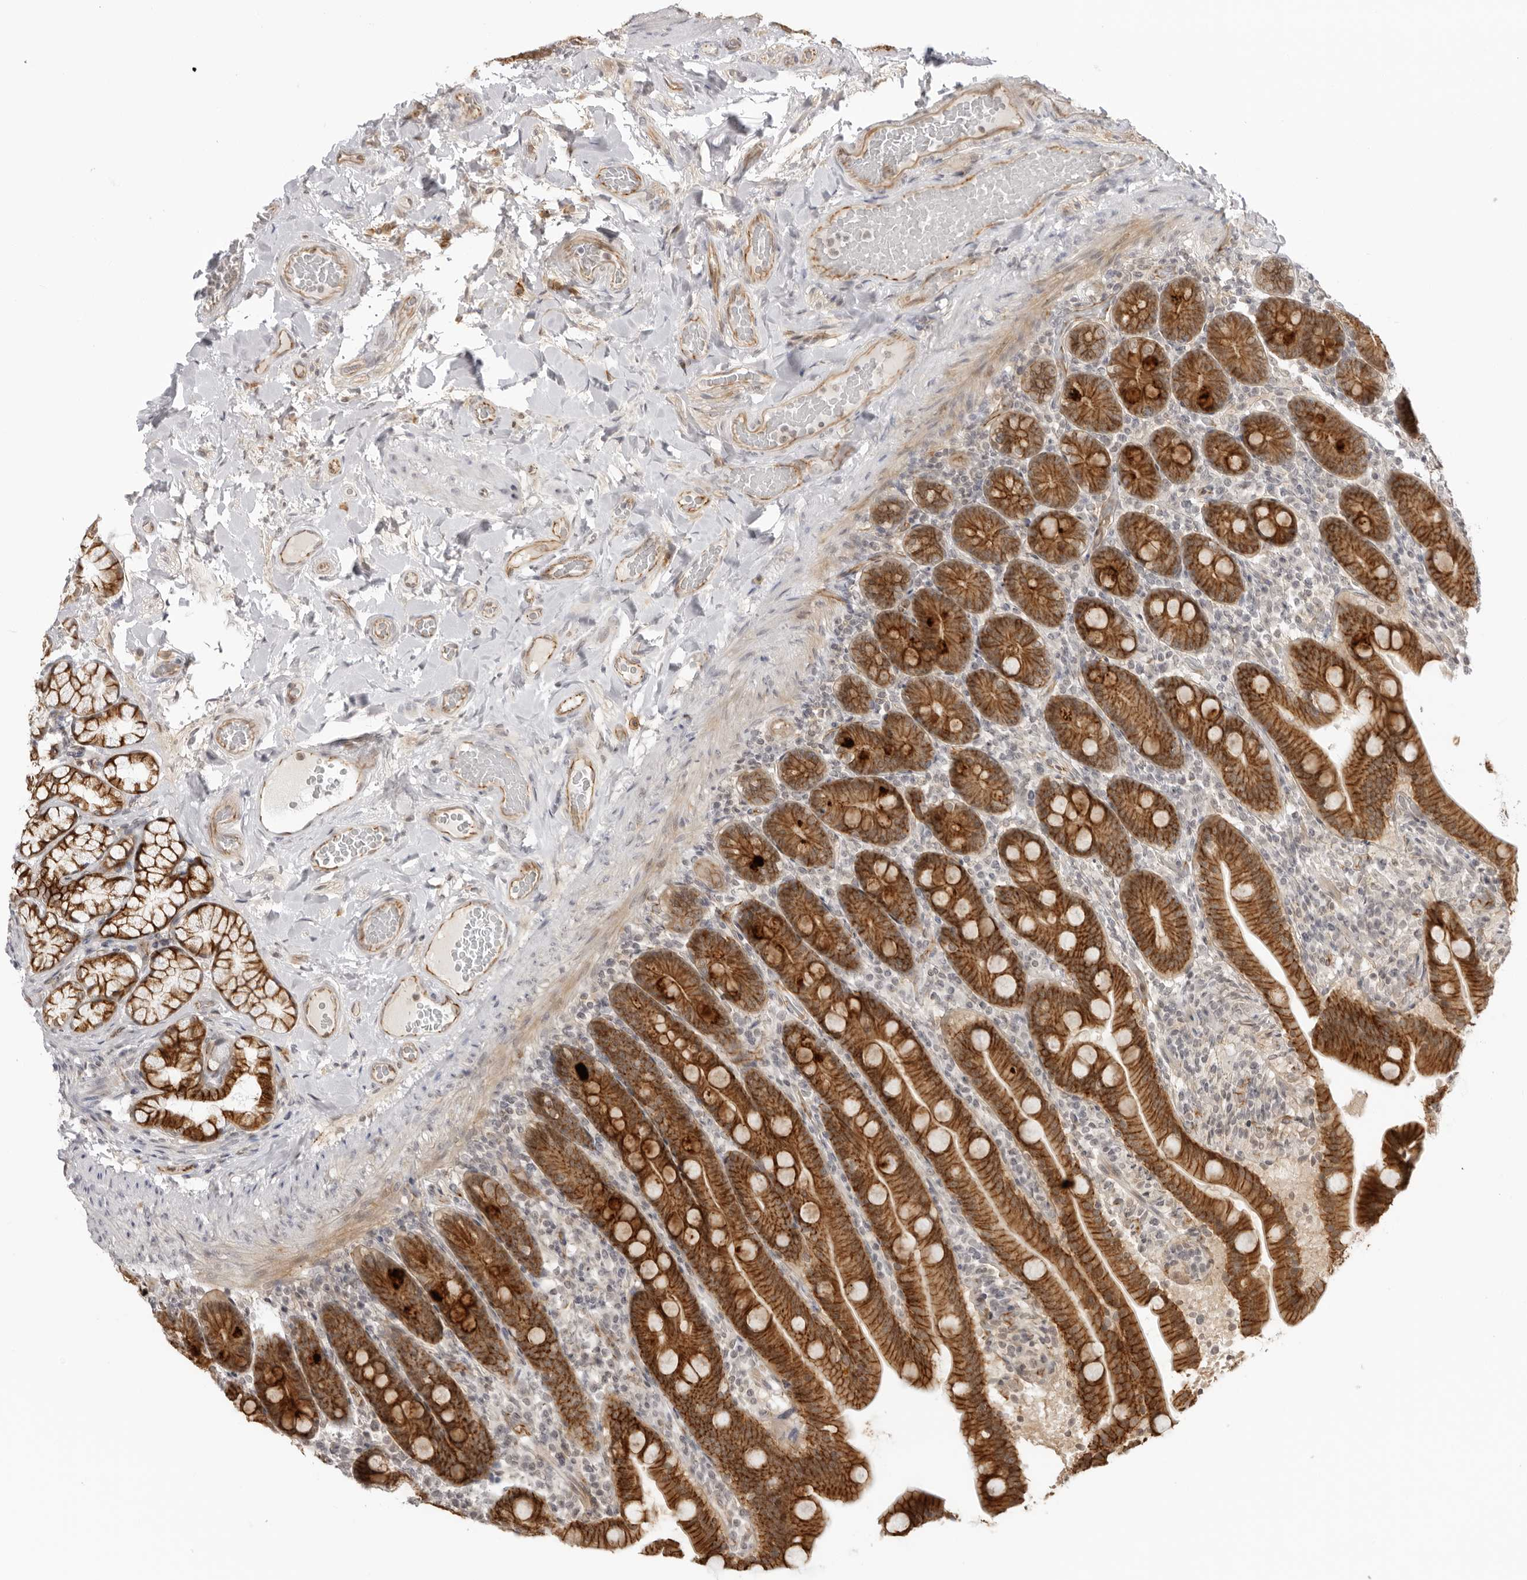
{"staining": {"intensity": "strong", "quantity": ">75%", "location": "cytoplasmic/membranous"}, "tissue": "duodenum", "cell_type": "Glandular cells", "image_type": "normal", "snomed": [{"axis": "morphology", "description": "Normal tissue, NOS"}, {"axis": "topography", "description": "Duodenum"}], "caption": "High-power microscopy captured an immunohistochemistry (IHC) micrograph of unremarkable duodenum, revealing strong cytoplasmic/membranous expression in about >75% of glandular cells. The protein of interest is stained brown, and the nuclei are stained in blue (DAB IHC with brightfield microscopy, high magnification).", "gene": "TRAPPC3", "patient": {"sex": "male", "age": 54}}